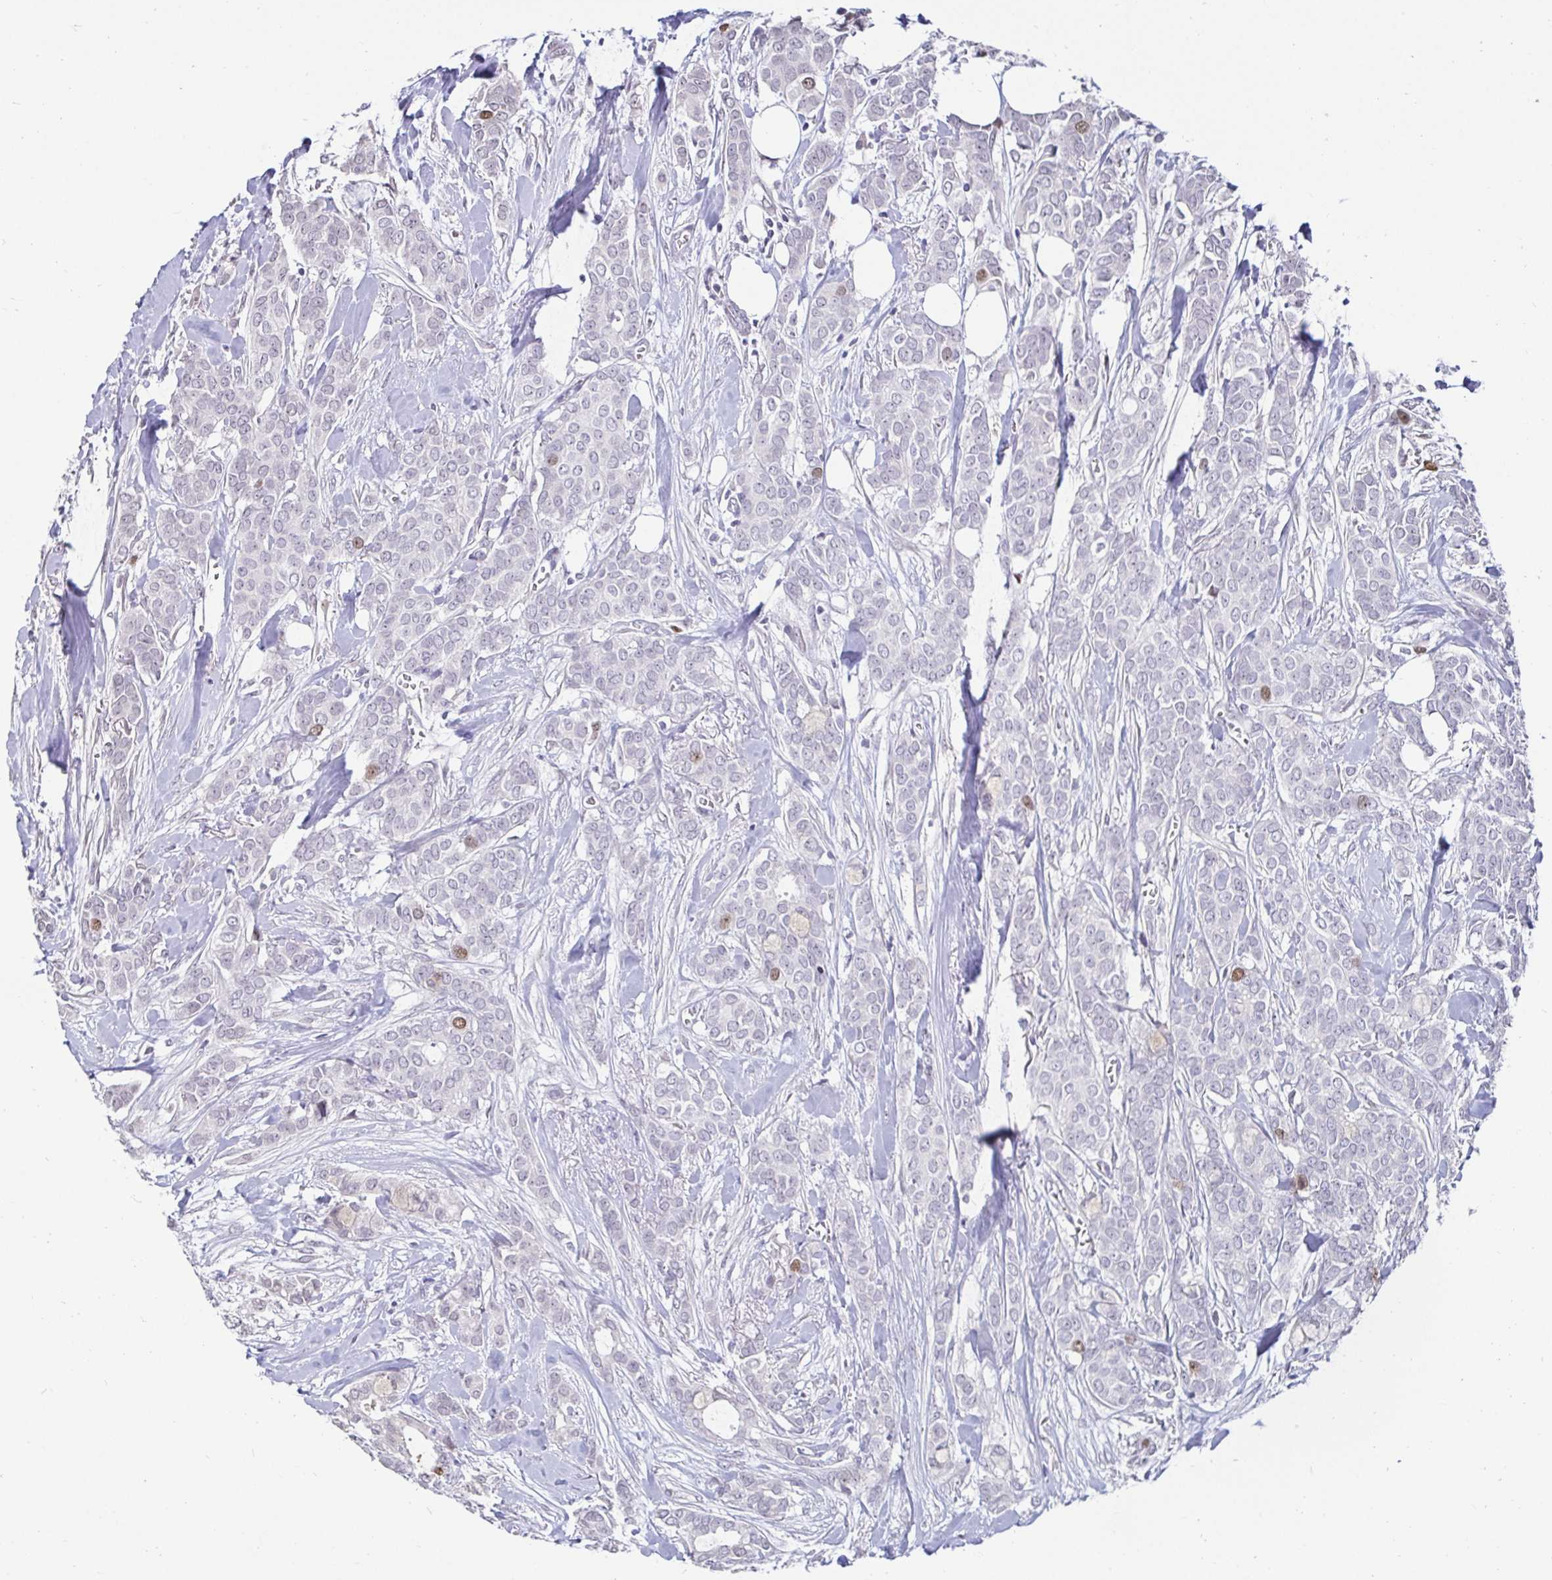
{"staining": {"intensity": "moderate", "quantity": "<25%", "location": "nuclear"}, "tissue": "breast cancer", "cell_type": "Tumor cells", "image_type": "cancer", "snomed": [{"axis": "morphology", "description": "Duct carcinoma"}, {"axis": "topography", "description": "Breast"}], "caption": "Breast invasive ductal carcinoma stained with IHC demonstrates moderate nuclear positivity in approximately <25% of tumor cells. Using DAB (3,3'-diaminobenzidine) (brown) and hematoxylin (blue) stains, captured at high magnification using brightfield microscopy.", "gene": "ANLN", "patient": {"sex": "female", "age": 84}}